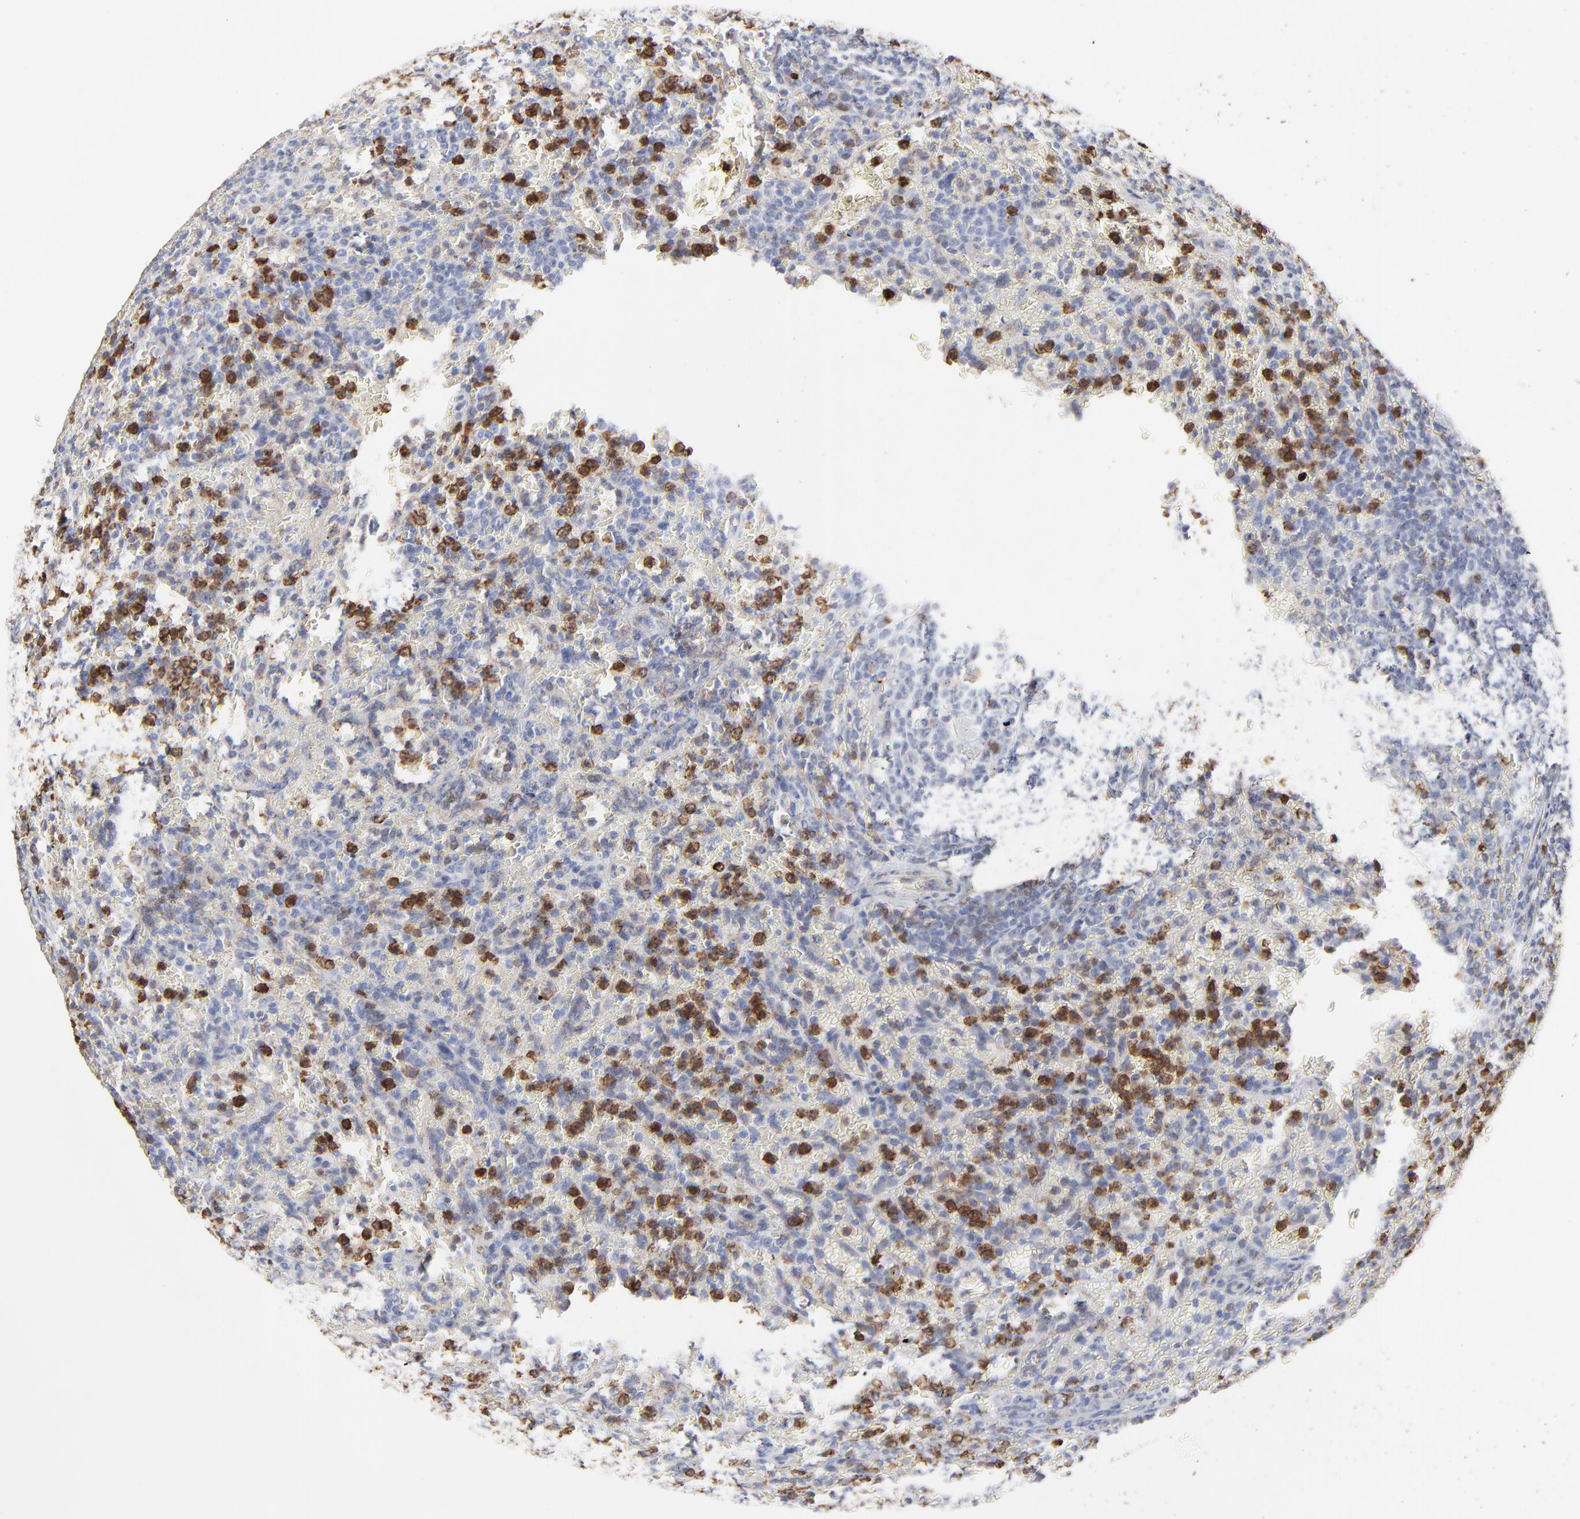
{"staining": {"intensity": "moderate", "quantity": "25%-75%", "location": "nuclear"}, "tissue": "lymphoma", "cell_type": "Tumor cells", "image_type": "cancer", "snomed": [{"axis": "morphology", "description": "Malignant lymphoma, non-Hodgkin's type, Low grade"}, {"axis": "topography", "description": "Spleen"}], "caption": "This micrograph exhibits malignant lymphoma, non-Hodgkin's type (low-grade) stained with IHC to label a protein in brown. The nuclear of tumor cells show moderate positivity for the protein. Nuclei are counter-stained blue.", "gene": "SLC6A14", "patient": {"sex": "female", "age": 64}}